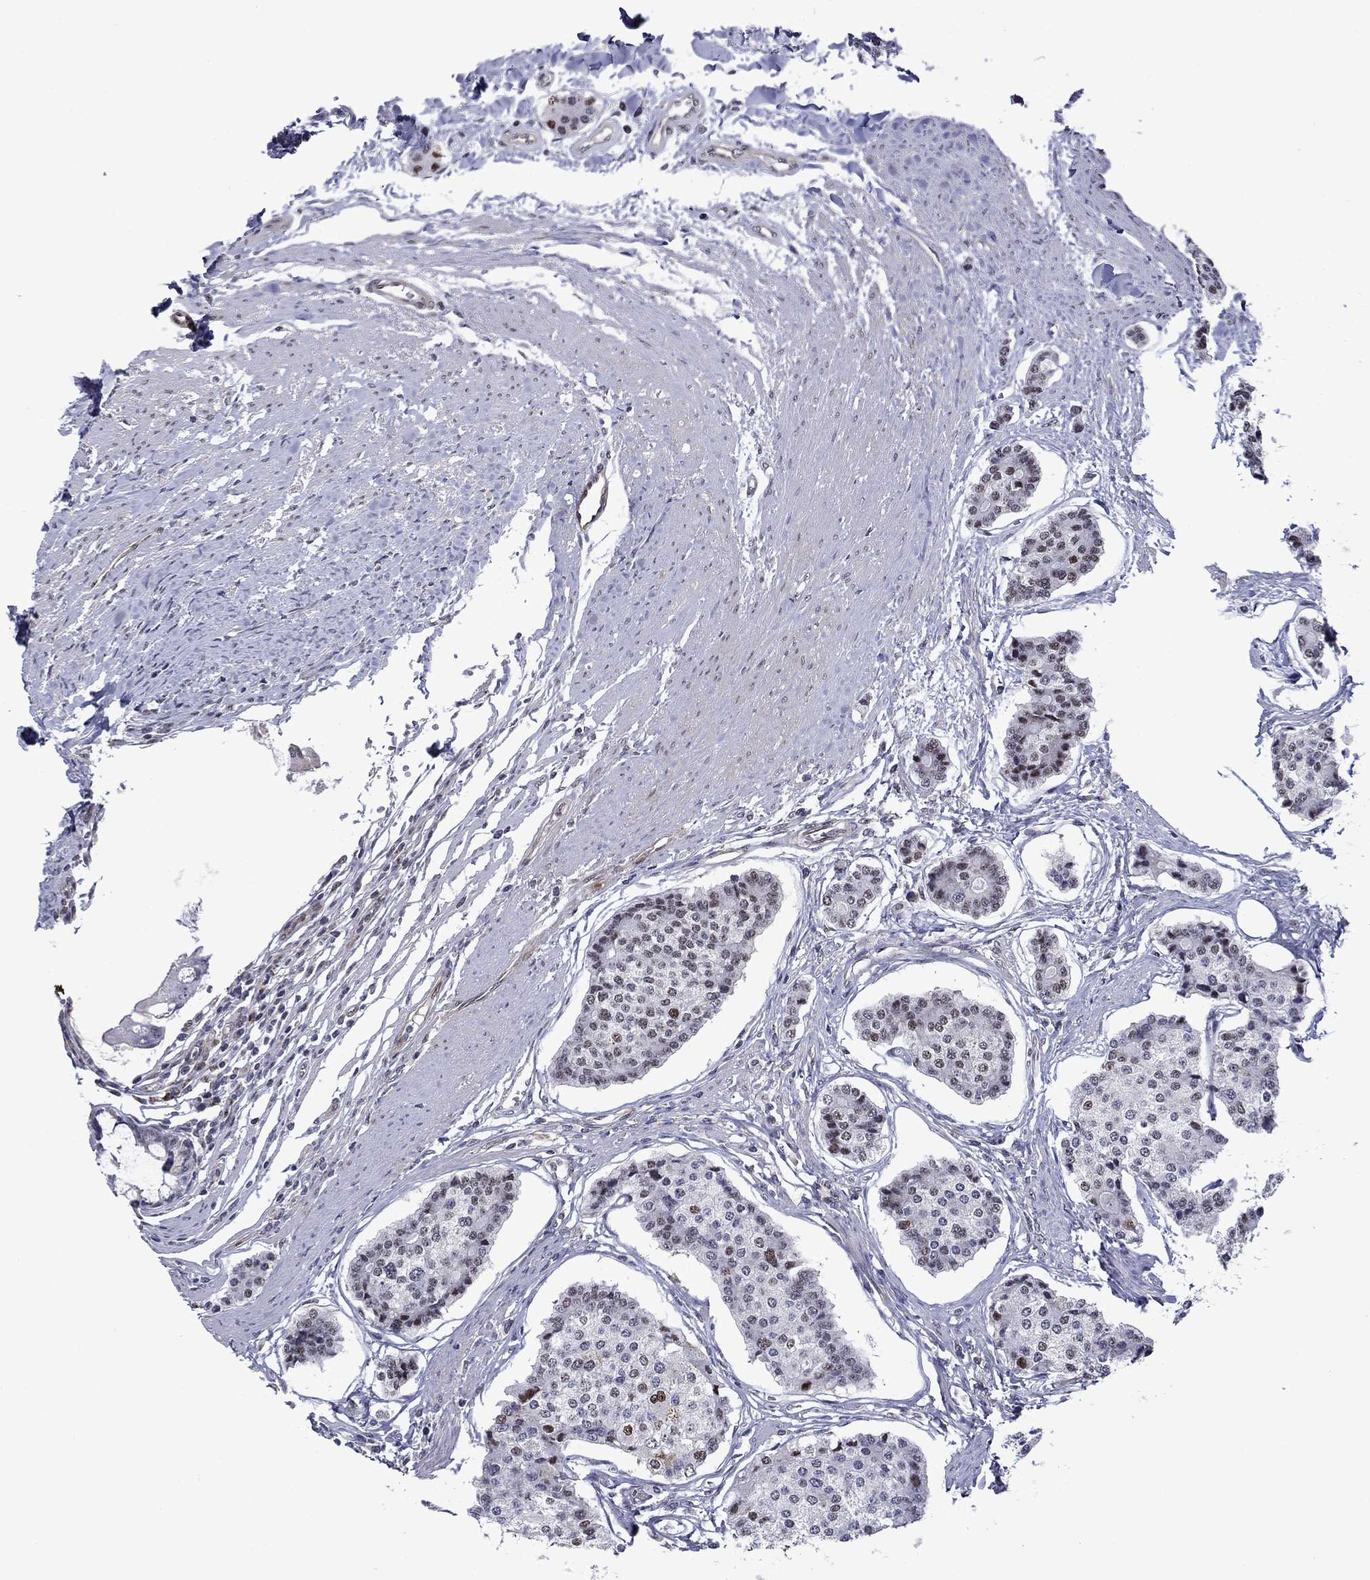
{"staining": {"intensity": "moderate", "quantity": "<25%", "location": "nuclear"}, "tissue": "carcinoid", "cell_type": "Tumor cells", "image_type": "cancer", "snomed": [{"axis": "morphology", "description": "Carcinoid, malignant, NOS"}, {"axis": "topography", "description": "Small intestine"}], "caption": "Immunohistochemistry photomicrograph of human carcinoid stained for a protein (brown), which shows low levels of moderate nuclear expression in about <25% of tumor cells.", "gene": "SURF2", "patient": {"sex": "female", "age": 65}}